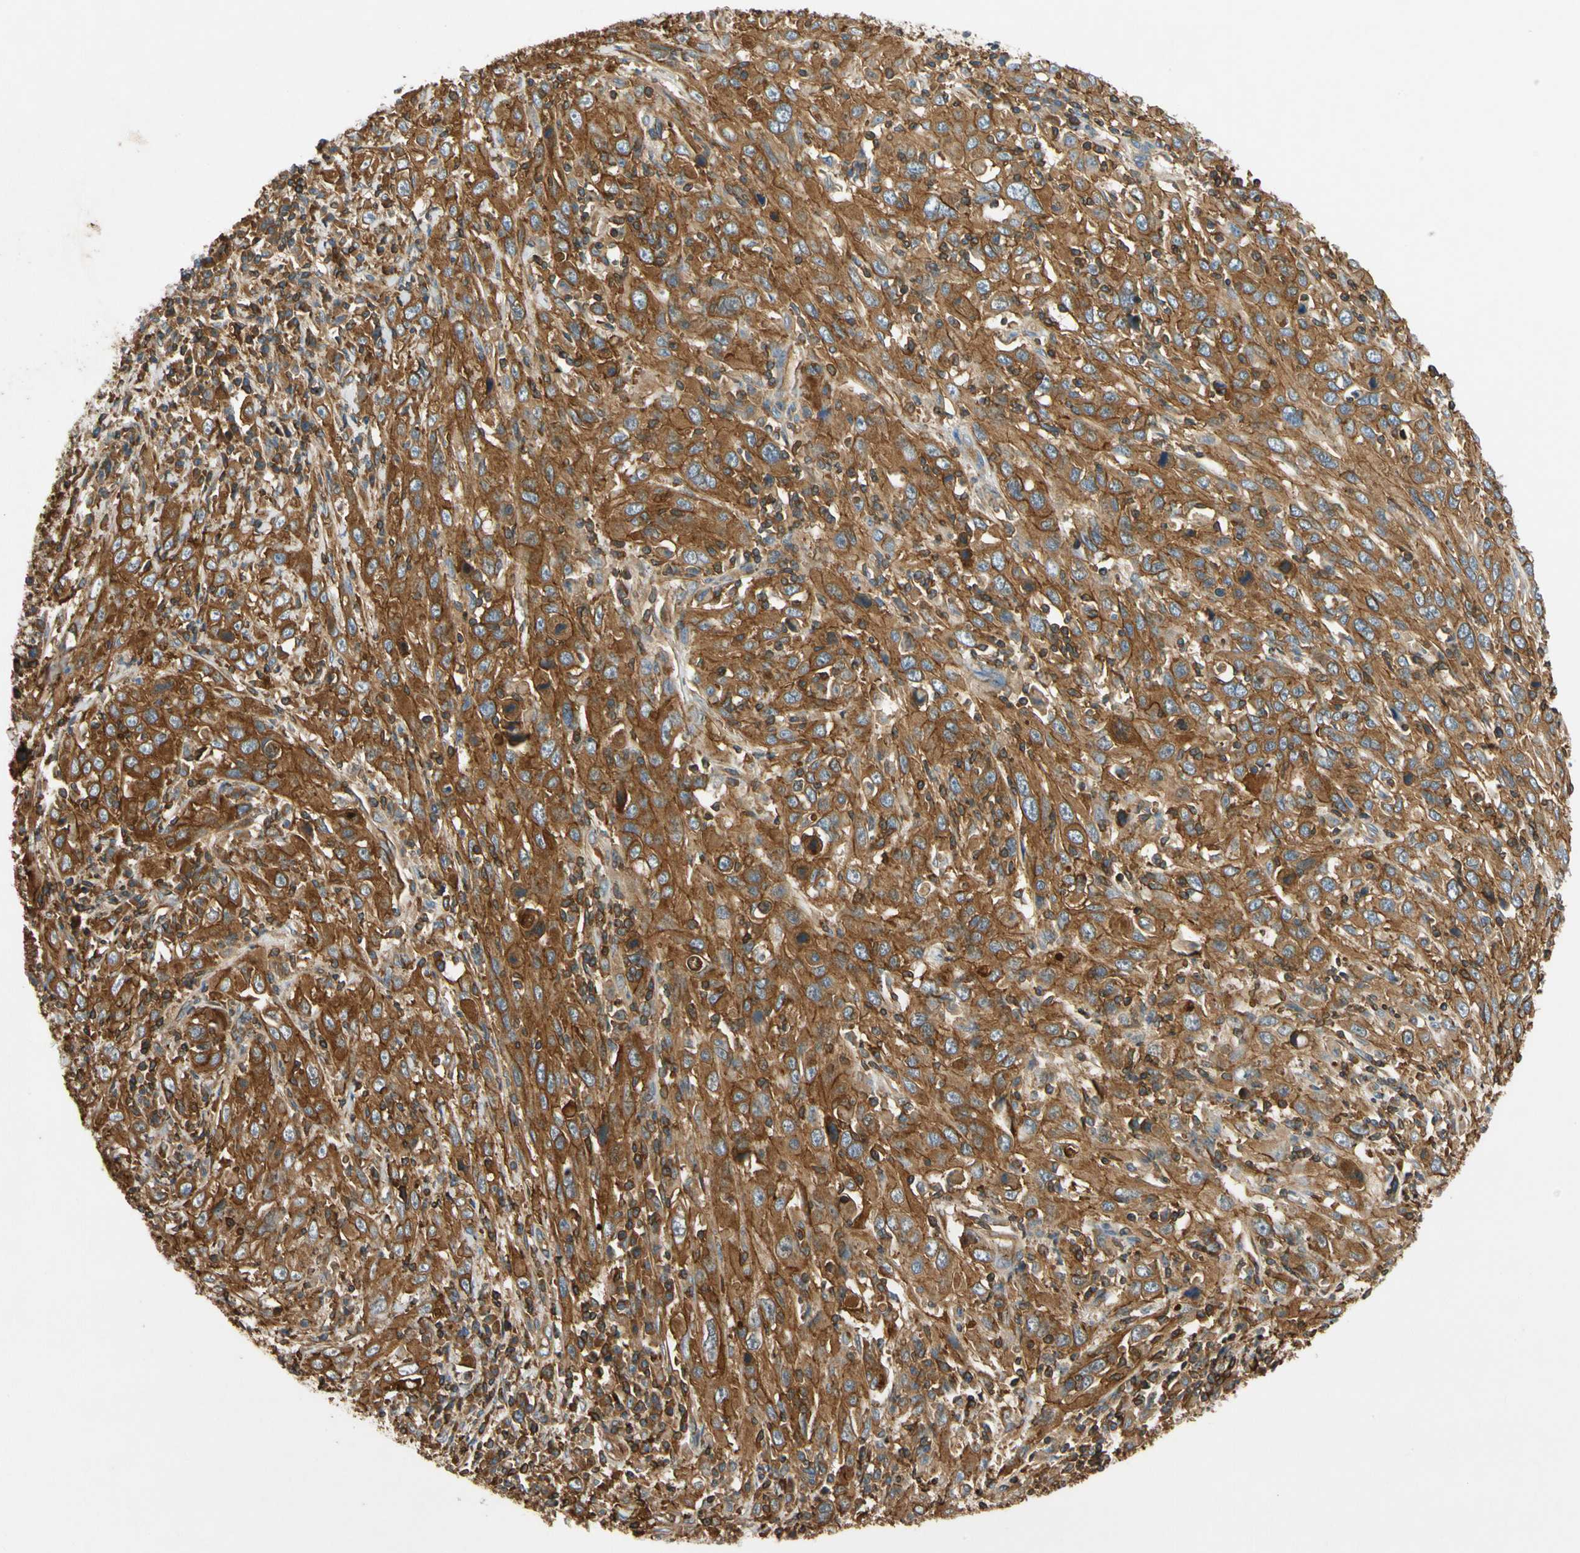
{"staining": {"intensity": "moderate", "quantity": ">75%", "location": "cytoplasmic/membranous"}, "tissue": "cervical cancer", "cell_type": "Tumor cells", "image_type": "cancer", "snomed": [{"axis": "morphology", "description": "Squamous cell carcinoma, NOS"}, {"axis": "topography", "description": "Cervix"}], "caption": "Human cervical cancer (squamous cell carcinoma) stained with a brown dye exhibits moderate cytoplasmic/membranous positive positivity in about >75% of tumor cells.", "gene": "TCP11L1", "patient": {"sex": "female", "age": 46}}